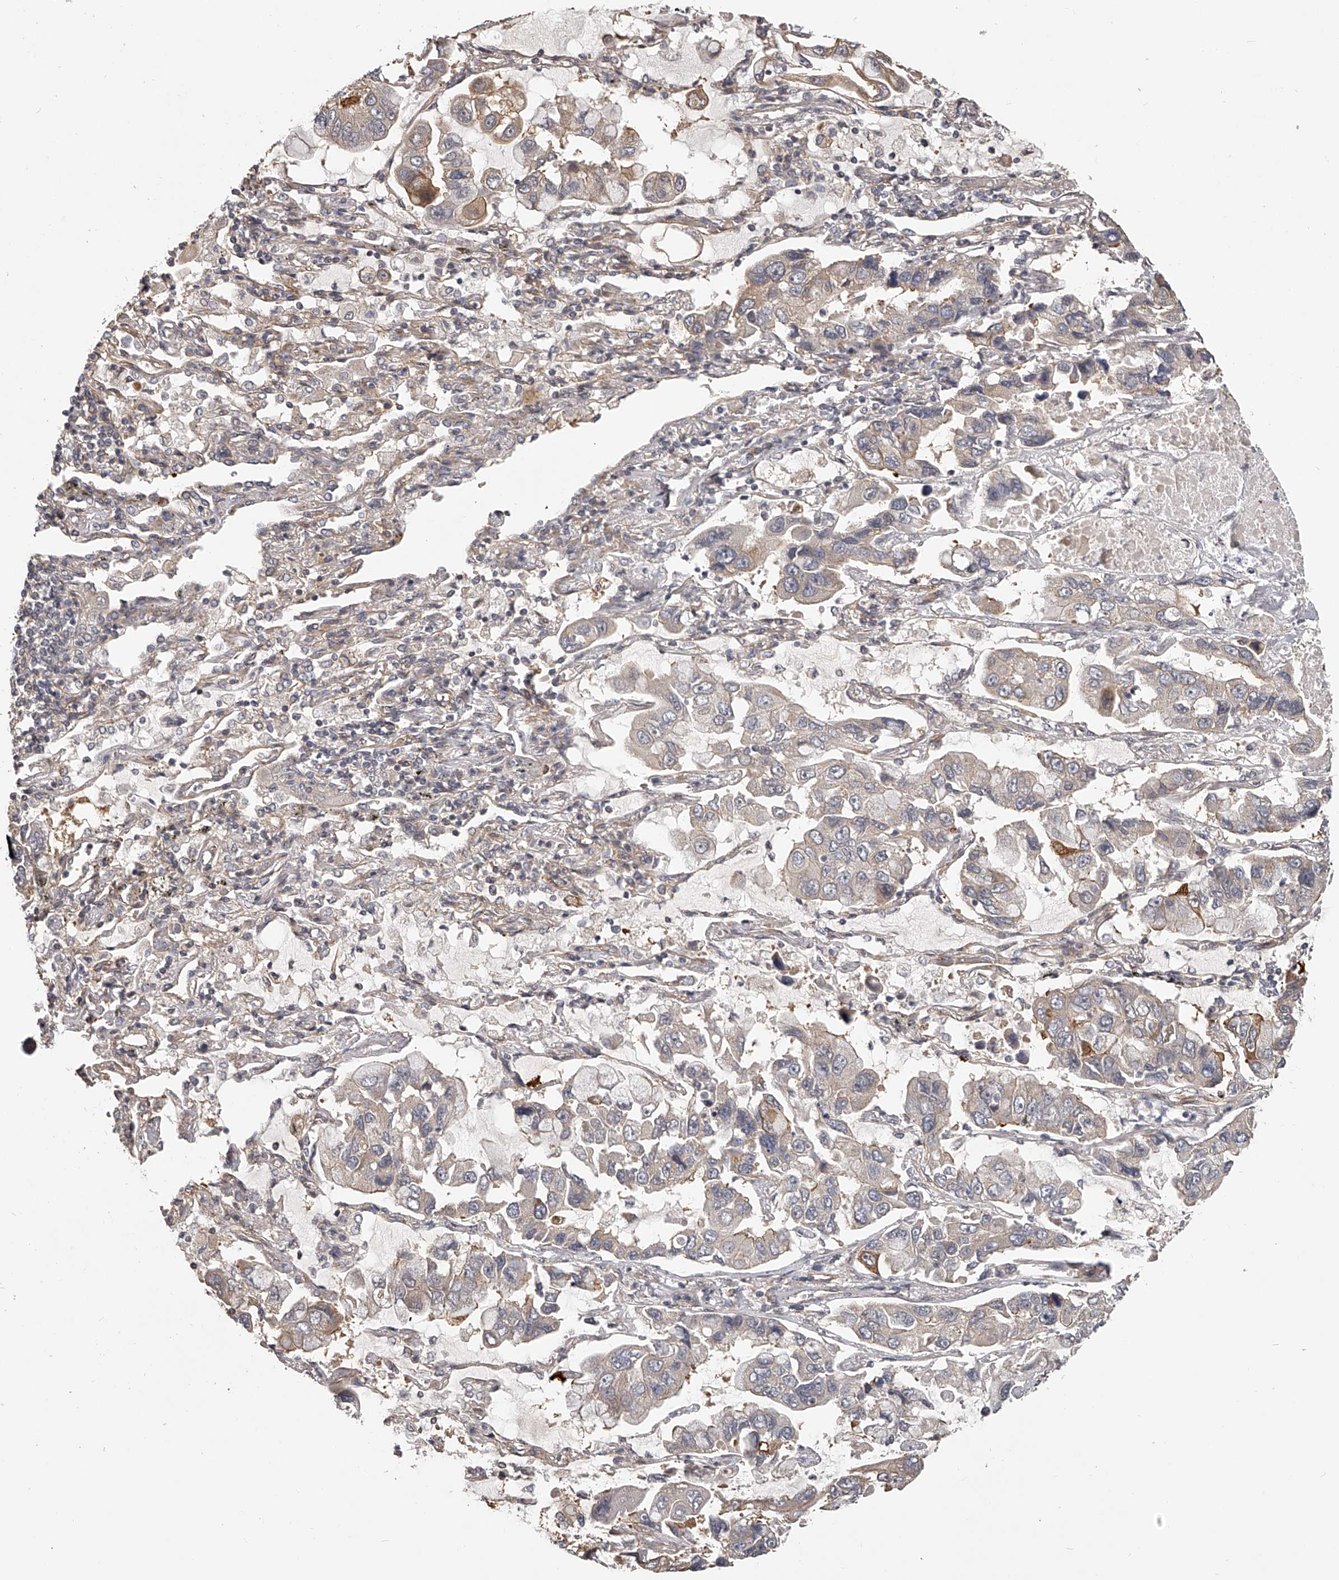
{"staining": {"intensity": "weak", "quantity": "<25%", "location": "cytoplasmic/membranous"}, "tissue": "lung cancer", "cell_type": "Tumor cells", "image_type": "cancer", "snomed": [{"axis": "morphology", "description": "Adenocarcinoma, NOS"}, {"axis": "topography", "description": "Lung"}], "caption": "Adenocarcinoma (lung) was stained to show a protein in brown. There is no significant staining in tumor cells. The staining was performed using DAB (3,3'-diaminobenzidine) to visualize the protein expression in brown, while the nuclei were stained in blue with hematoxylin (Magnification: 20x).", "gene": "ZNF582", "patient": {"sex": "male", "age": 64}}